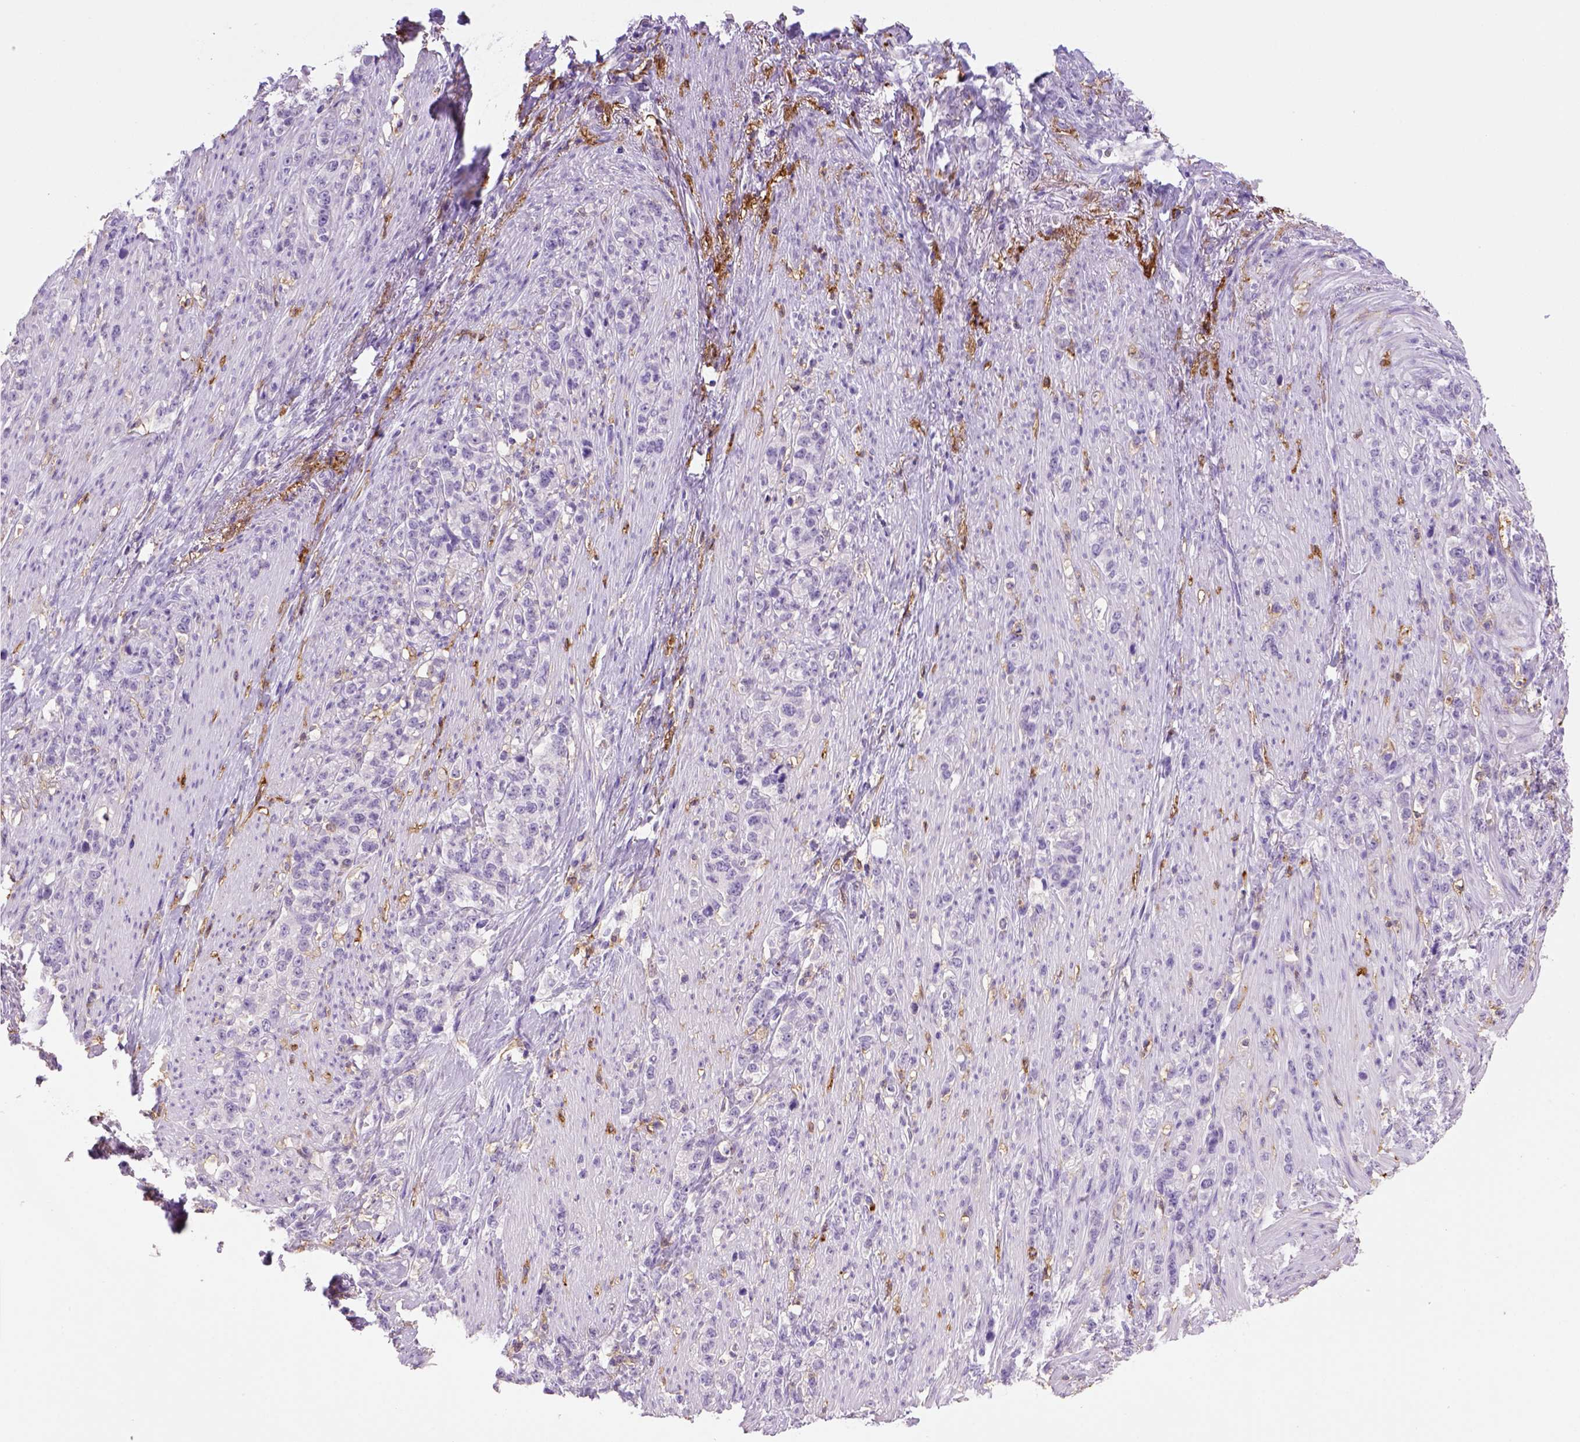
{"staining": {"intensity": "negative", "quantity": "none", "location": "none"}, "tissue": "stomach cancer", "cell_type": "Tumor cells", "image_type": "cancer", "snomed": [{"axis": "morphology", "description": "Adenocarcinoma, NOS"}, {"axis": "topography", "description": "Stomach, lower"}], "caption": "This is an immunohistochemistry (IHC) histopathology image of human stomach cancer. There is no staining in tumor cells.", "gene": "CD14", "patient": {"sex": "male", "age": 88}}